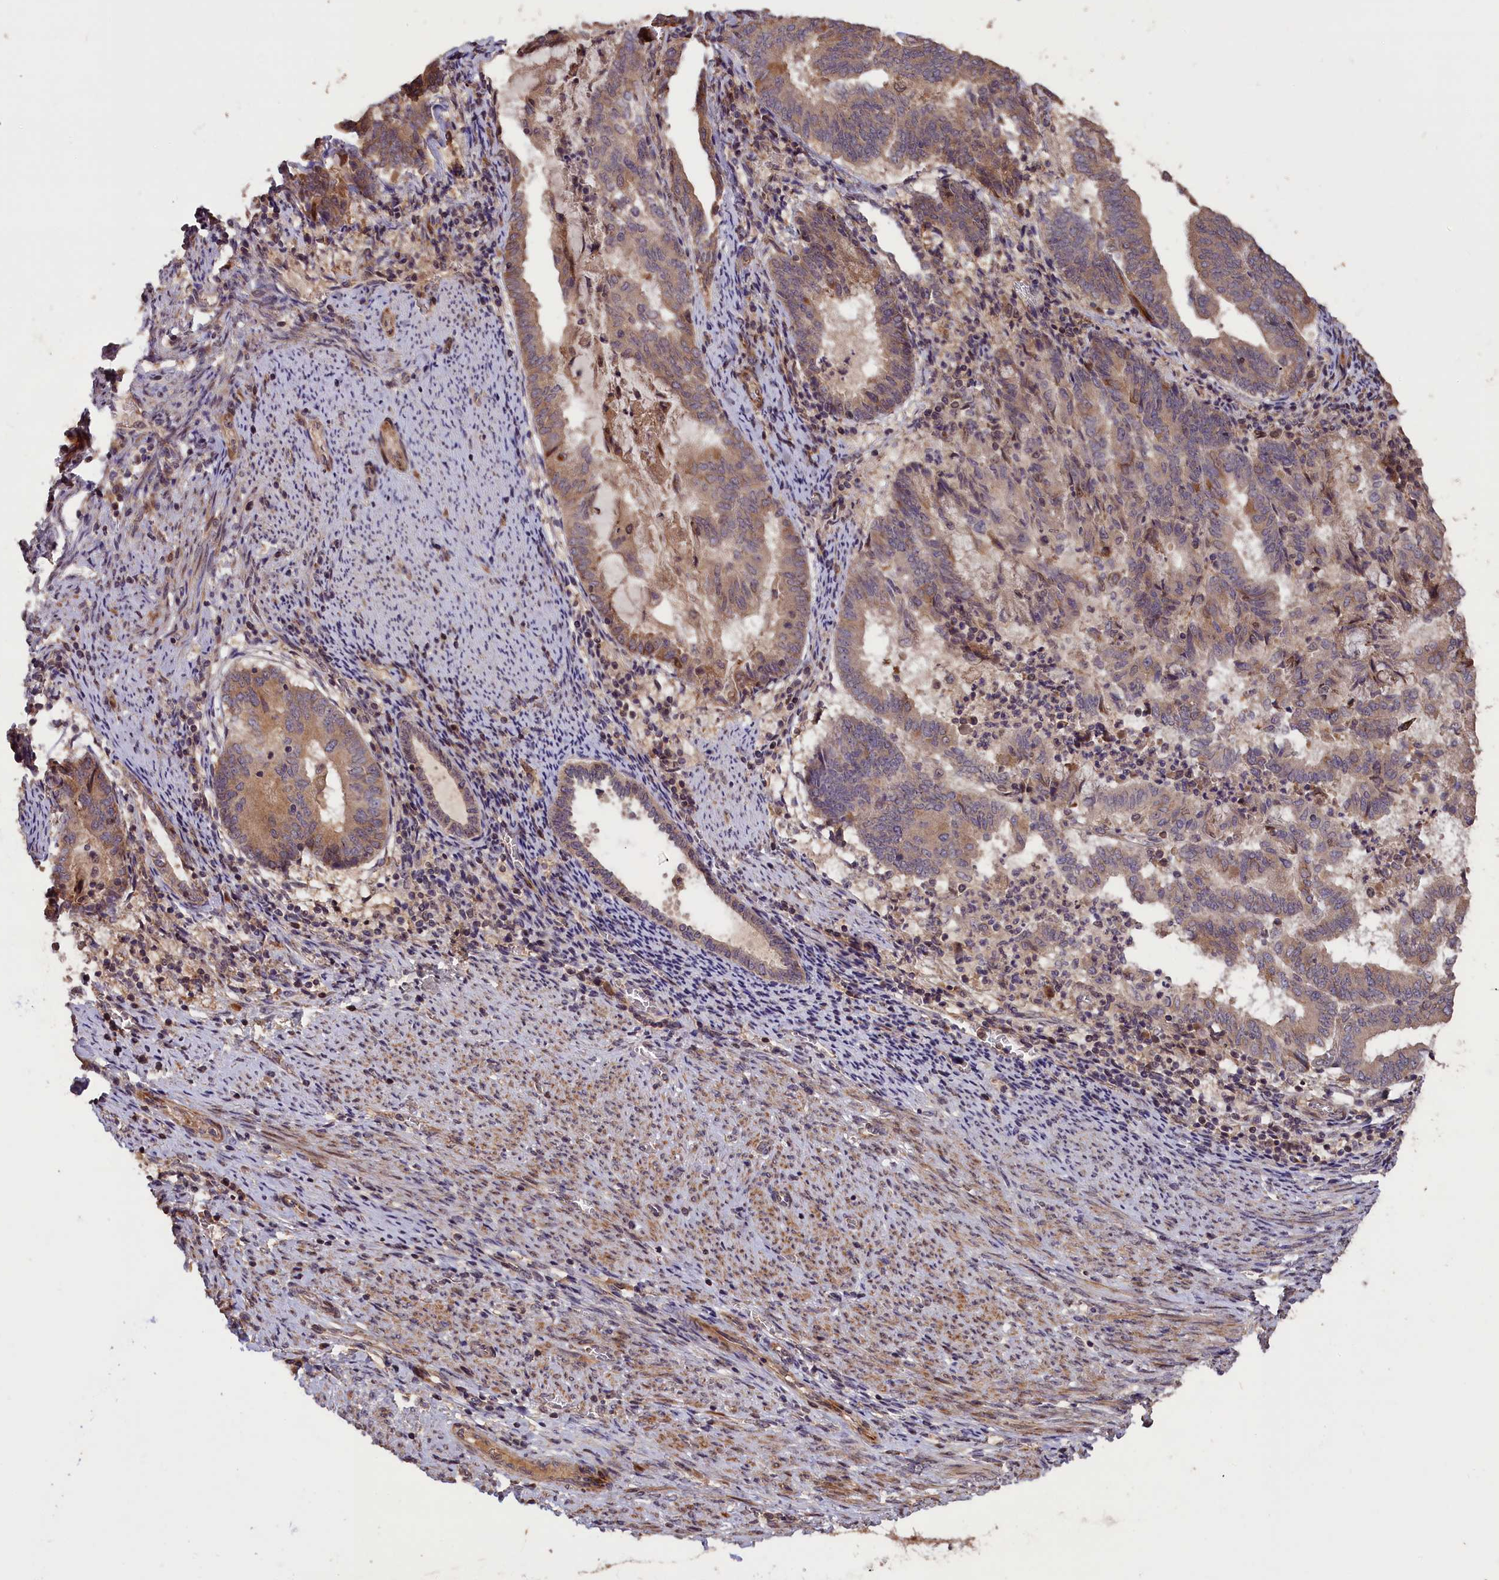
{"staining": {"intensity": "weak", "quantity": ">75%", "location": "cytoplasmic/membranous"}, "tissue": "endometrial cancer", "cell_type": "Tumor cells", "image_type": "cancer", "snomed": [{"axis": "morphology", "description": "Adenocarcinoma, NOS"}, {"axis": "topography", "description": "Endometrium"}], "caption": "DAB (3,3'-diaminobenzidine) immunohistochemical staining of endometrial adenocarcinoma reveals weak cytoplasmic/membranous protein staining in approximately >75% of tumor cells.", "gene": "DNAJB9", "patient": {"sex": "female", "age": 80}}